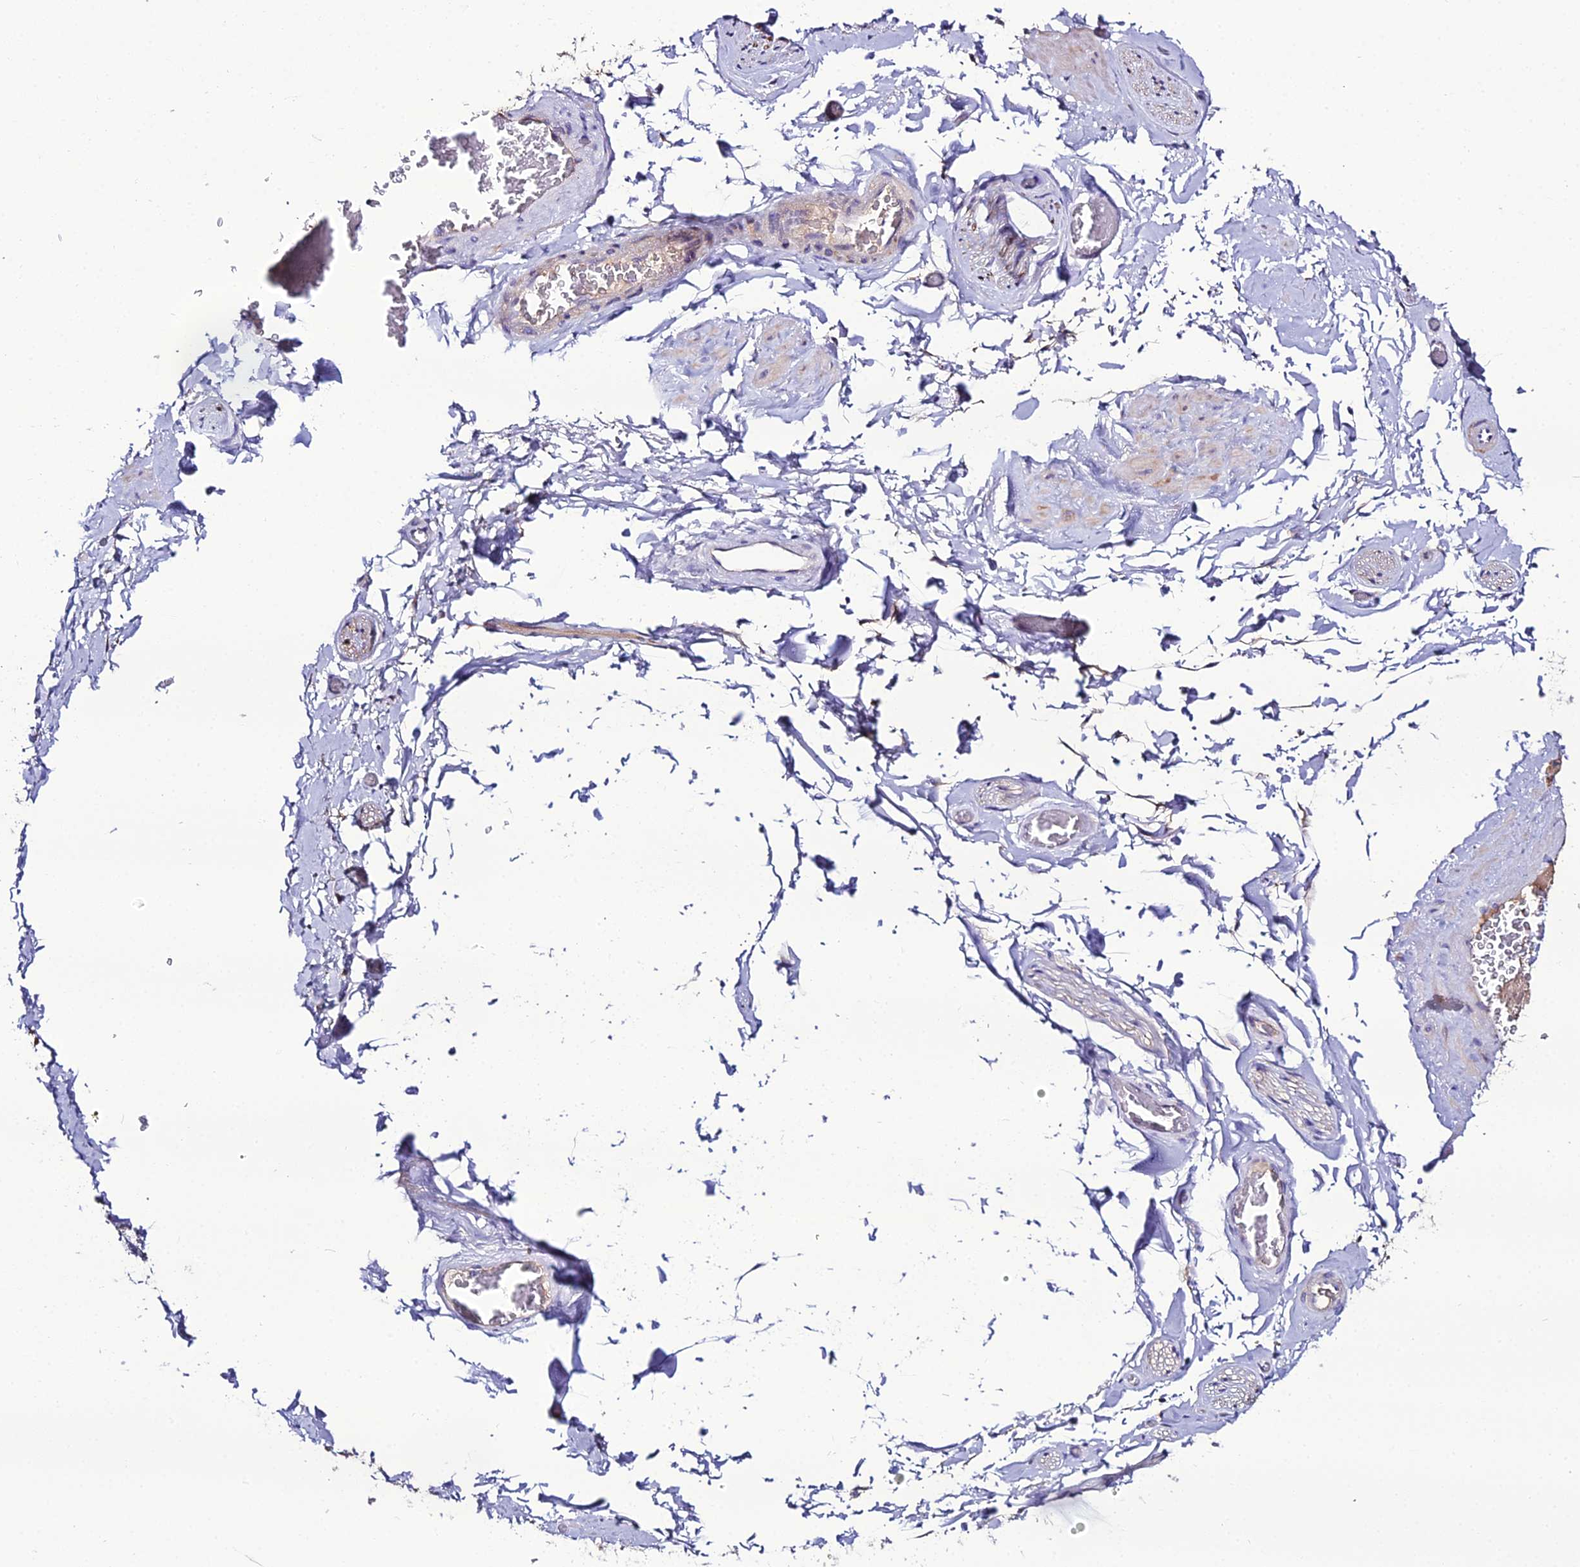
{"staining": {"intensity": "negative", "quantity": "none", "location": "none"}, "tissue": "adipose tissue", "cell_type": "Adipocytes", "image_type": "normal", "snomed": [{"axis": "morphology", "description": "Normal tissue, NOS"}, {"axis": "topography", "description": "Soft tissue"}, {"axis": "topography", "description": "Adipose tissue"}, {"axis": "topography", "description": "Vascular tissue"}, {"axis": "topography", "description": "Peripheral nerve tissue"}], "caption": "Image shows no protein staining in adipocytes of benign adipose tissue.", "gene": "MB21D2", "patient": {"sex": "male", "age": 46}}